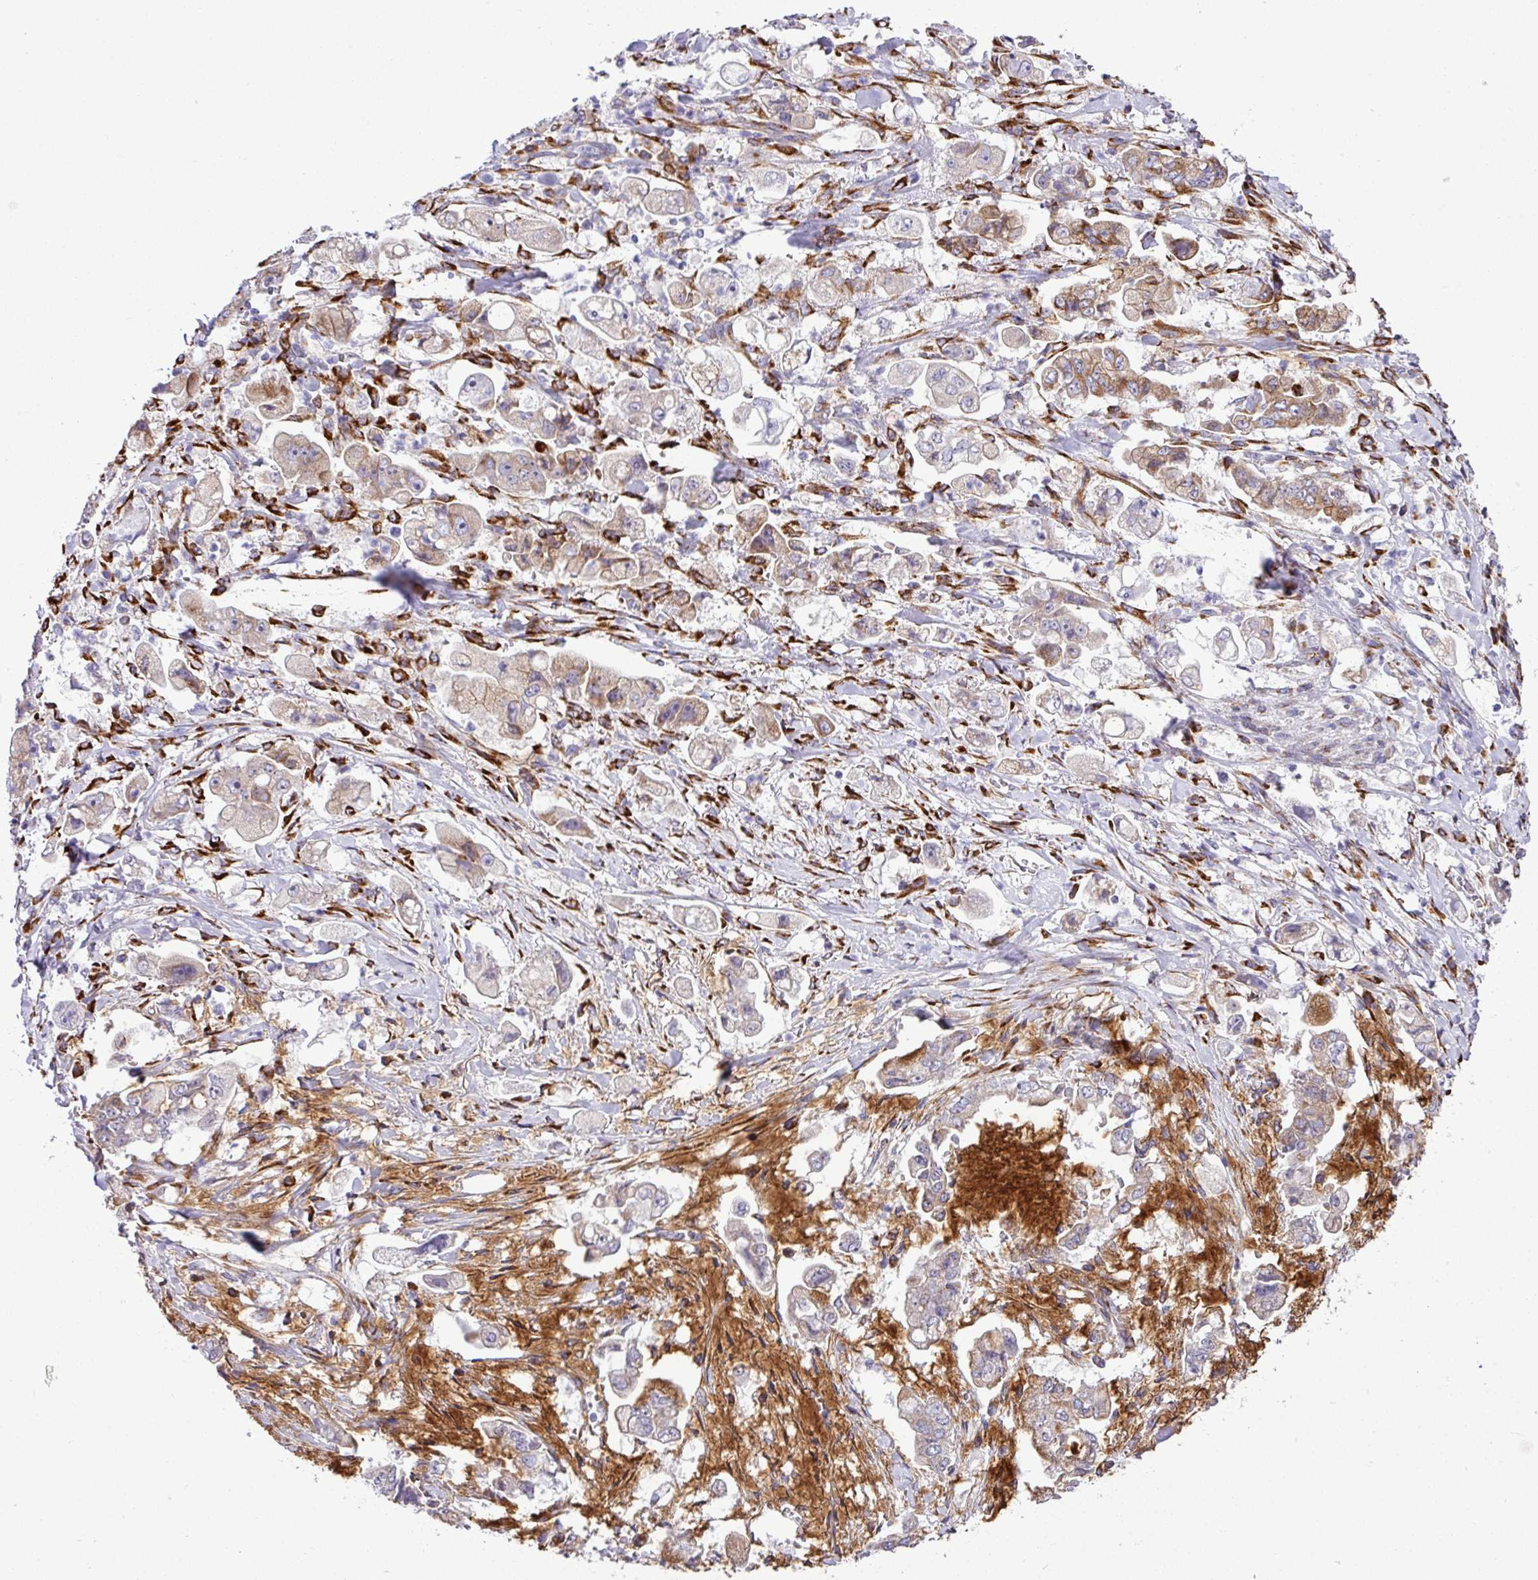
{"staining": {"intensity": "weak", "quantity": "25%-75%", "location": "cytoplasmic/membranous"}, "tissue": "stomach cancer", "cell_type": "Tumor cells", "image_type": "cancer", "snomed": [{"axis": "morphology", "description": "Adenocarcinoma, NOS"}, {"axis": "topography", "description": "Stomach"}], "caption": "Adenocarcinoma (stomach) stained for a protein displays weak cytoplasmic/membranous positivity in tumor cells.", "gene": "CFAP97", "patient": {"sex": "male", "age": 62}}